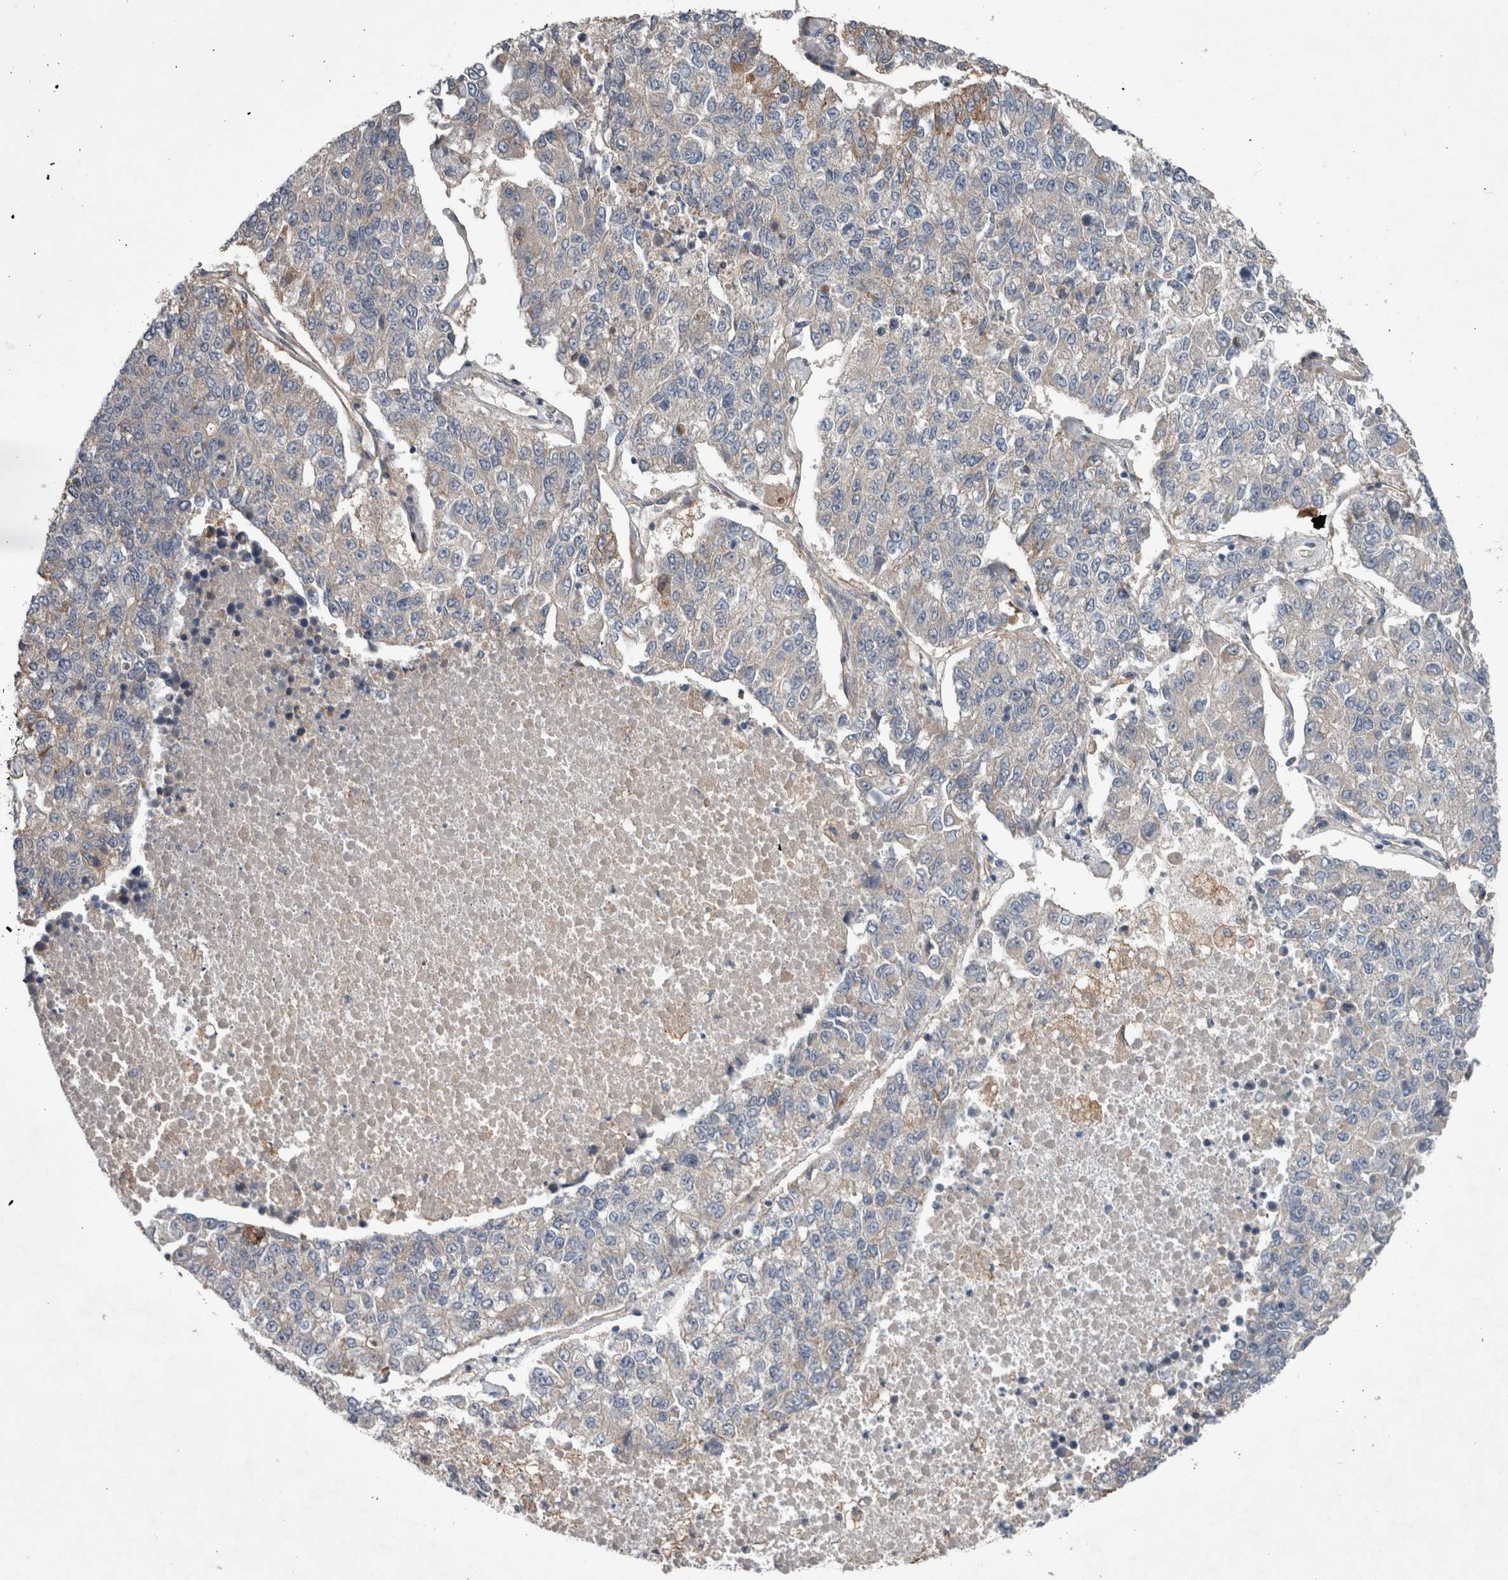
{"staining": {"intensity": "weak", "quantity": "<25%", "location": "cytoplasmic/membranous"}, "tissue": "lung cancer", "cell_type": "Tumor cells", "image_type": "cancer", "snomed": [{"axis": "morphology", "description": "Adenocarcinoma, NOS"}, {"axis": "topography", "description": "Lung"}], "caption": "The photomicrograph demonstrates no staining of tumor cells in adenocarcinoma (lung).", "gene": "BCAM", "patient": {"sex": "male", "age": 49}}